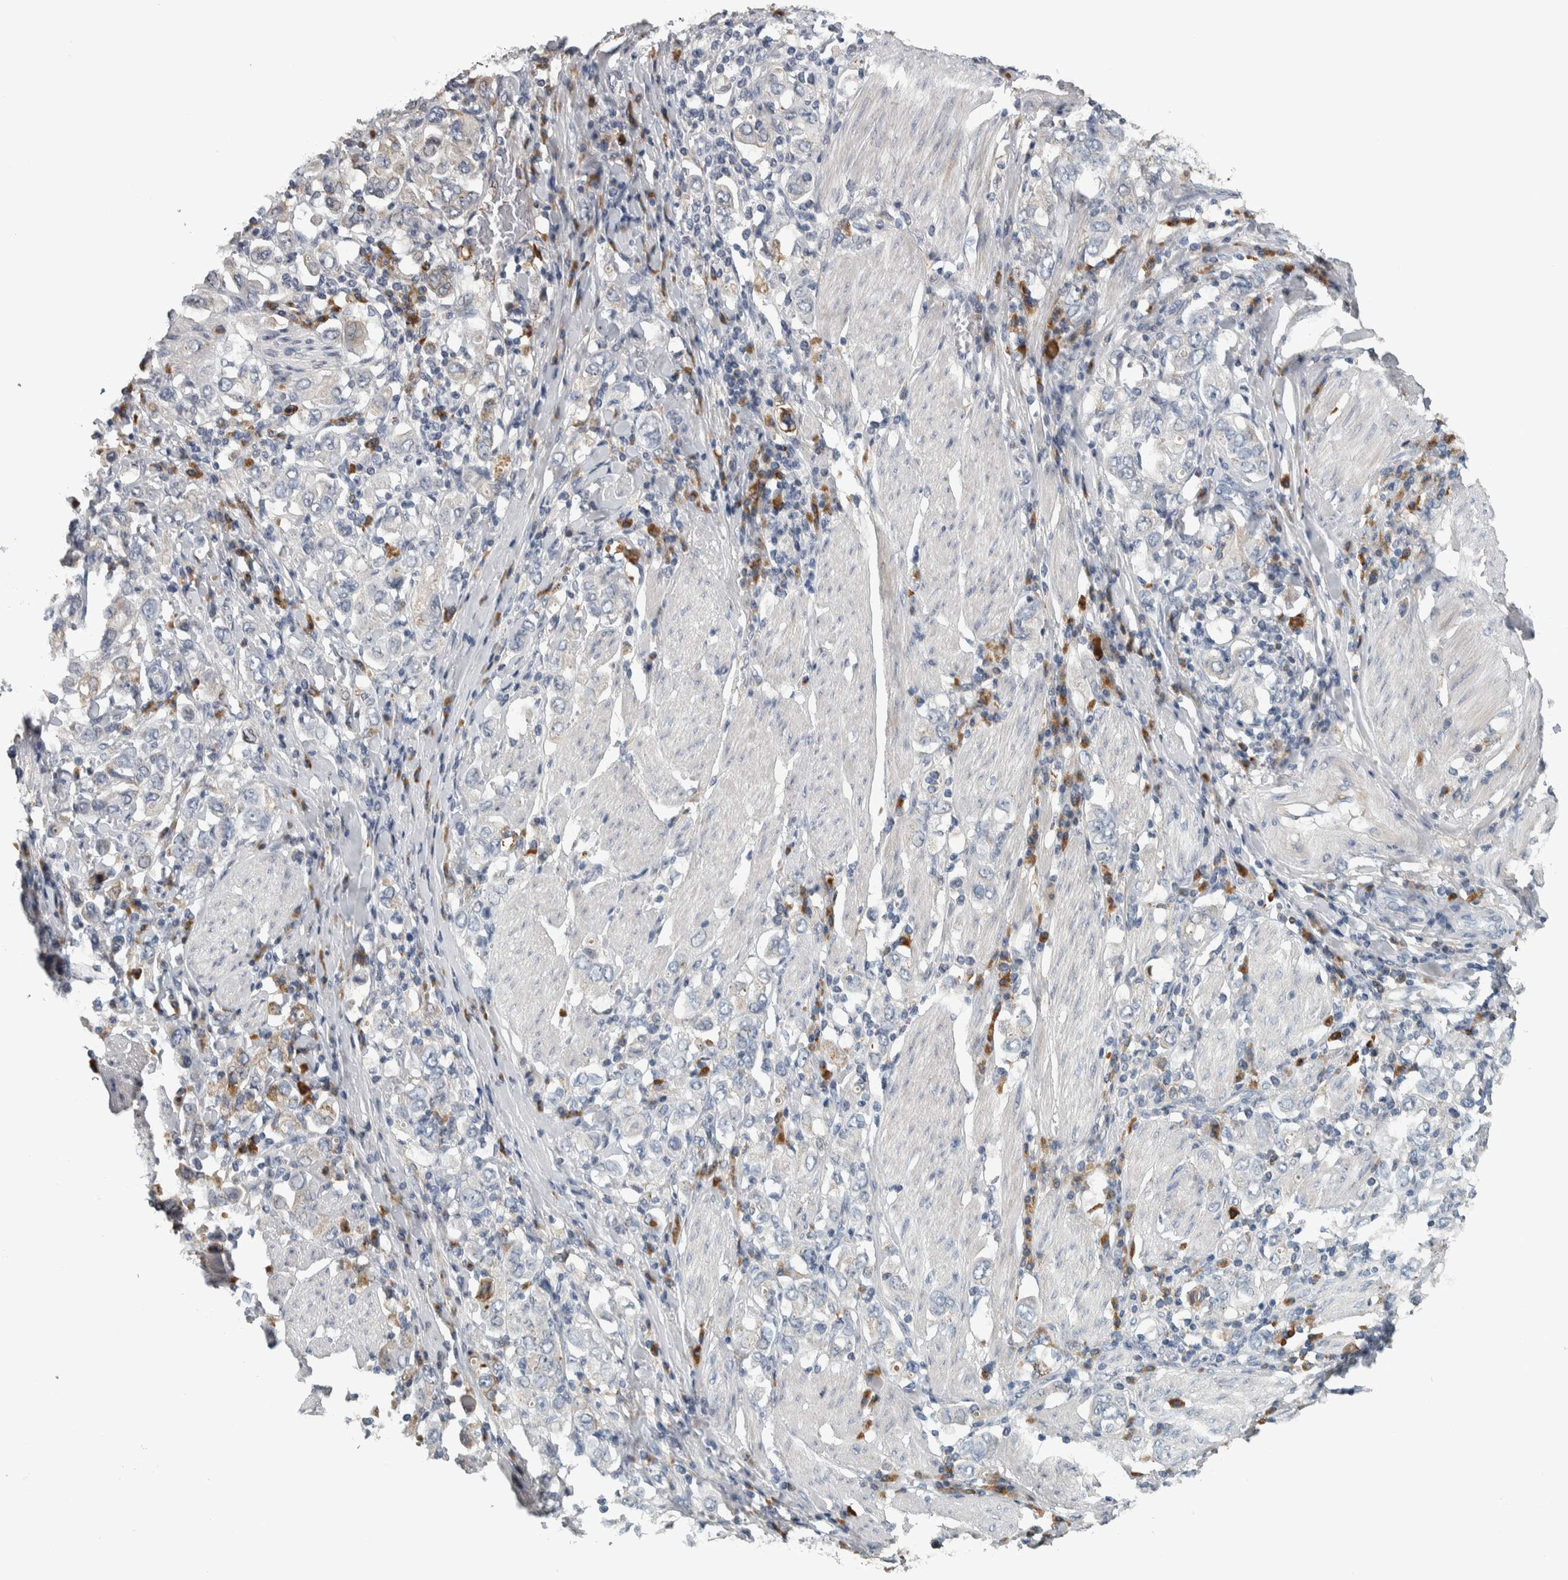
{"staining": {"intensity": "weak", "quantity": "<25%", "location": "cytoplasmic/membranous"}, "tissue": "stomach cancer", "cell_type": "Tumor cells", "image_type": "cancer", "snomed": [{"axis": "morphology", "description": "Adenocarcinoma, NOS"}, {"axis": "topography", "description": "Stomach, upper"}], "caption": "High magnification brightfield microscopy of stomach adenocarcinoma stained with DAB (3,3'-diaminobenzidine) (brown) and counterstained with hematoxylin (blue): tumor cells show no significant staining. (DAB immunohistochemistry (IHC), high magnification).", "gene": "CAVIN4", "patient": {"sex": "male", "age": 62}}